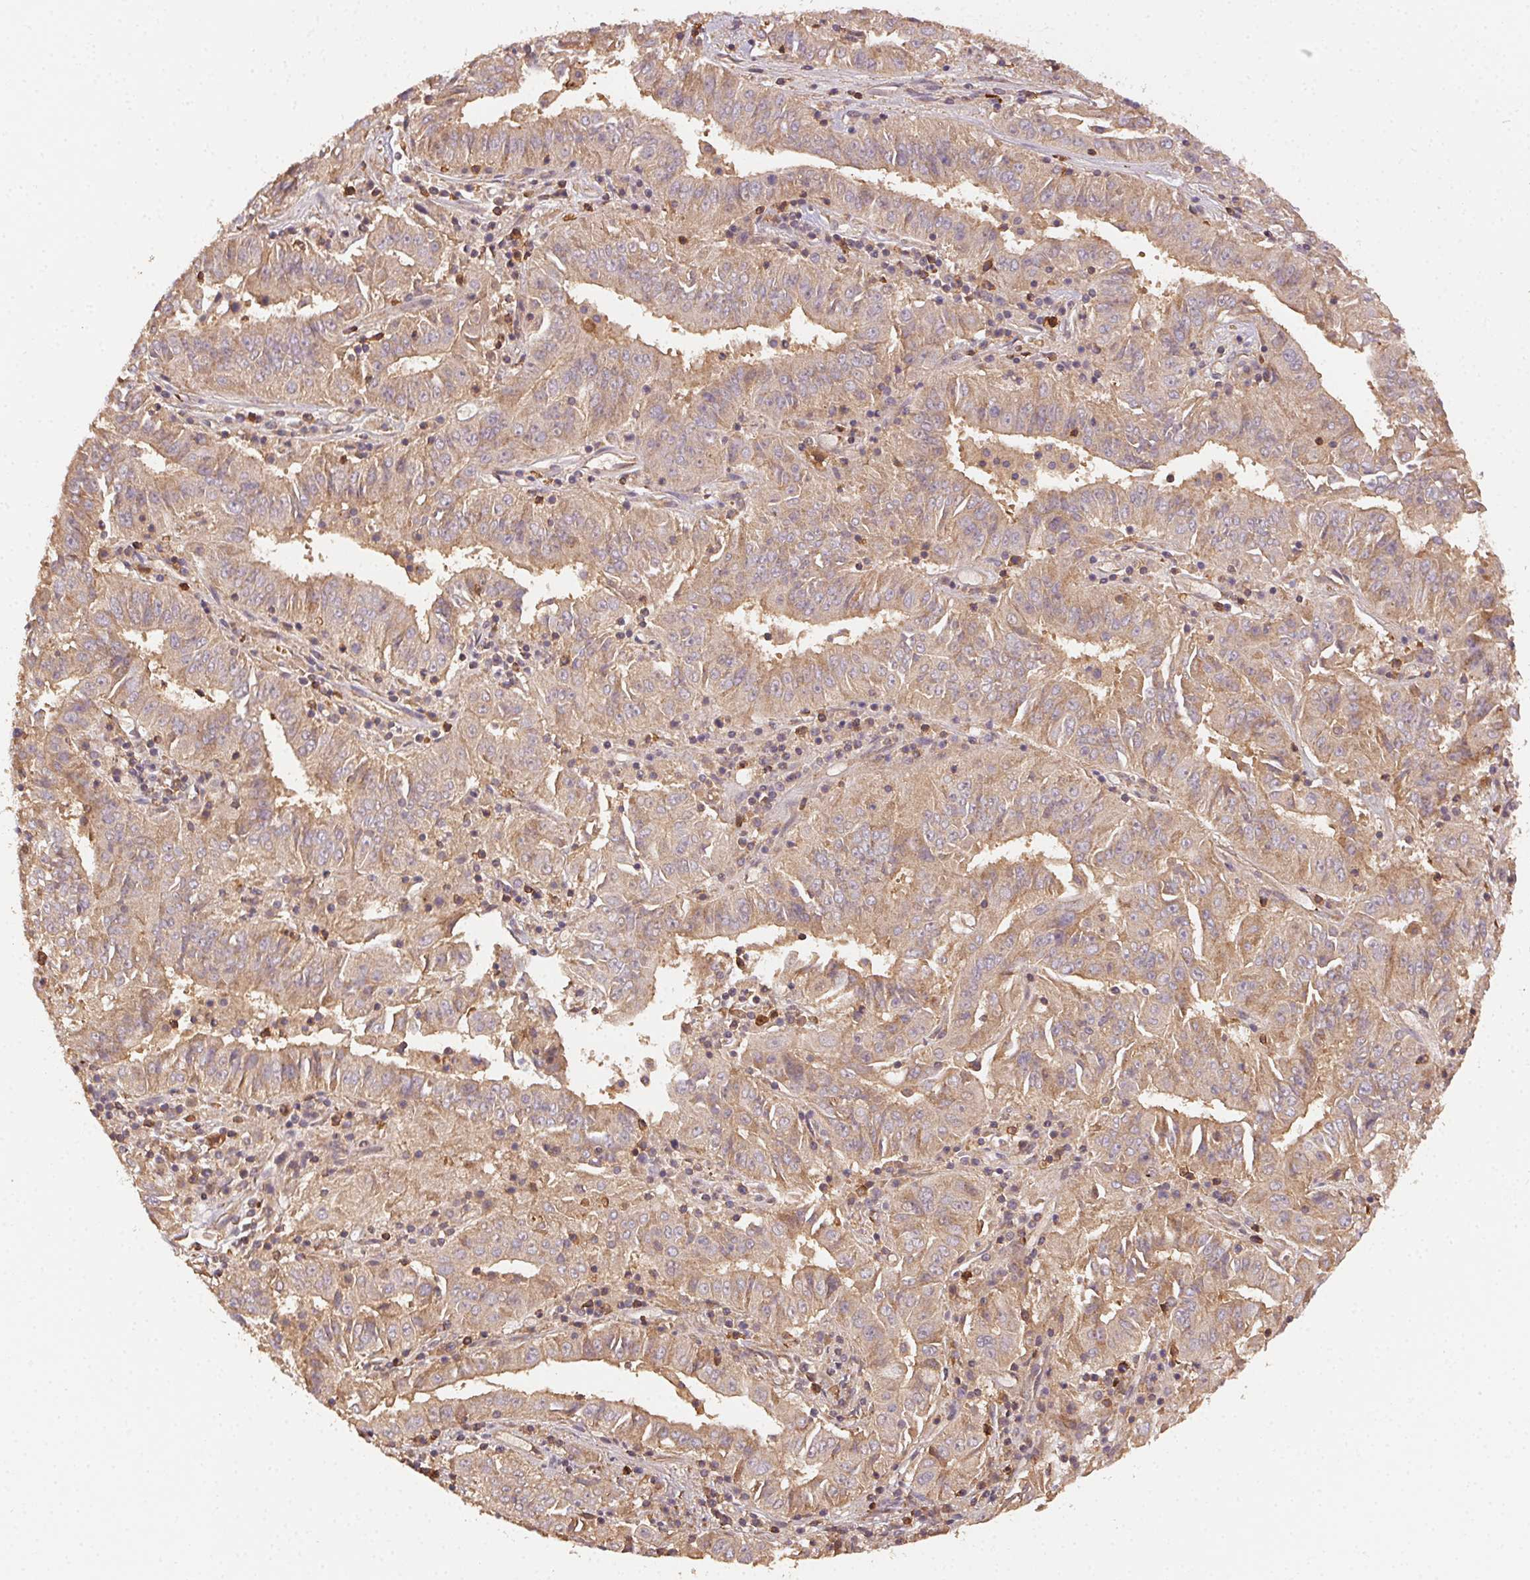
{"staining": {"intensity": "weak", "quantity": ">75%", "location": "cytoplasmic/membranous"}, "tissue": "pancreatic cancer", "cell_type": "Tumor cells", "image_type": "cancer", "snomed": [{"axis": "morphology", "description": "Adenocarcinoma, NOS"}, {"axis": "topography", "description": "Pancreas"}], "caption": "Adenocarcinoma (pancreatic) stained with a brown dye demonstrates weak cytoplasmic/membranous positive staining in about >75% of tumor cells.", "gene": "RALA", "patient": {"sex": "male", "age": 63}}